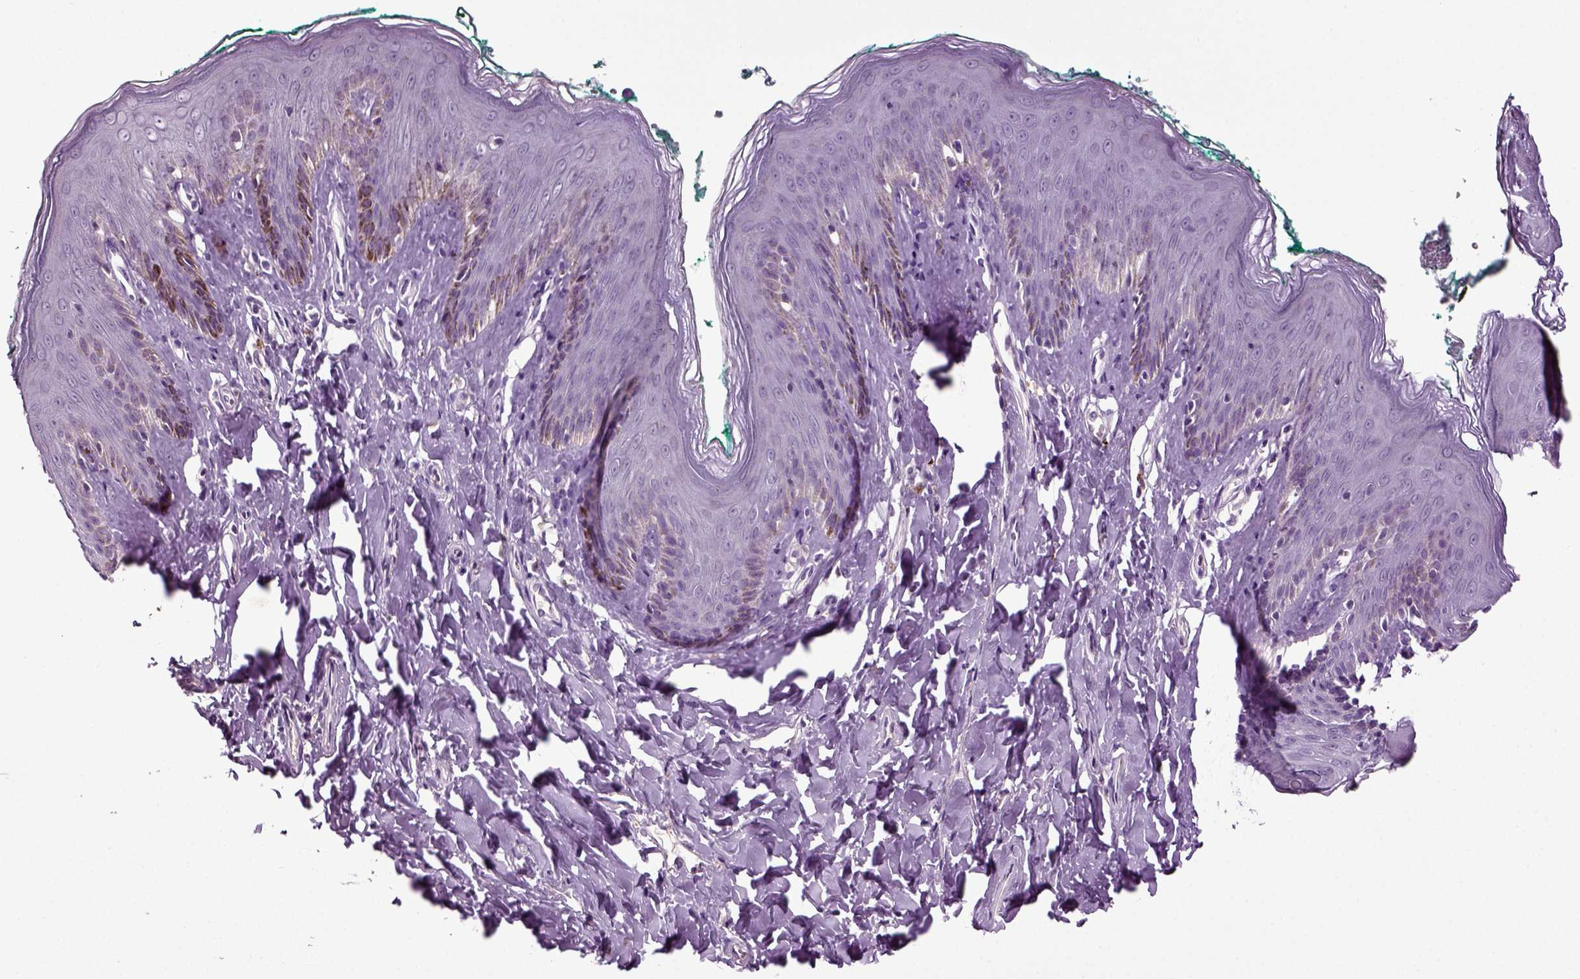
{"staining": {"intensity": "negative", "quantity": "none", "location": "none"}, "tissue": "skin", "cell_type": "Epidermal cells", "image_type": "normal", "snomed": [{"axis": "morphology", "description": "Normal tissue, NOS"}, {"axis": "topography", "description": "Vulva"}], "caption": "DAB immunohistochemical staining of normal human skin shows no significant staining in epidermal cells. Brightfield microscopy of immunohistochemistry (IHC) stained with DAB (brown) and hematoxylin (blue), captured at high magnification.", "gene": "FGF11", "patient": {"sex": "female", "age": 66}}